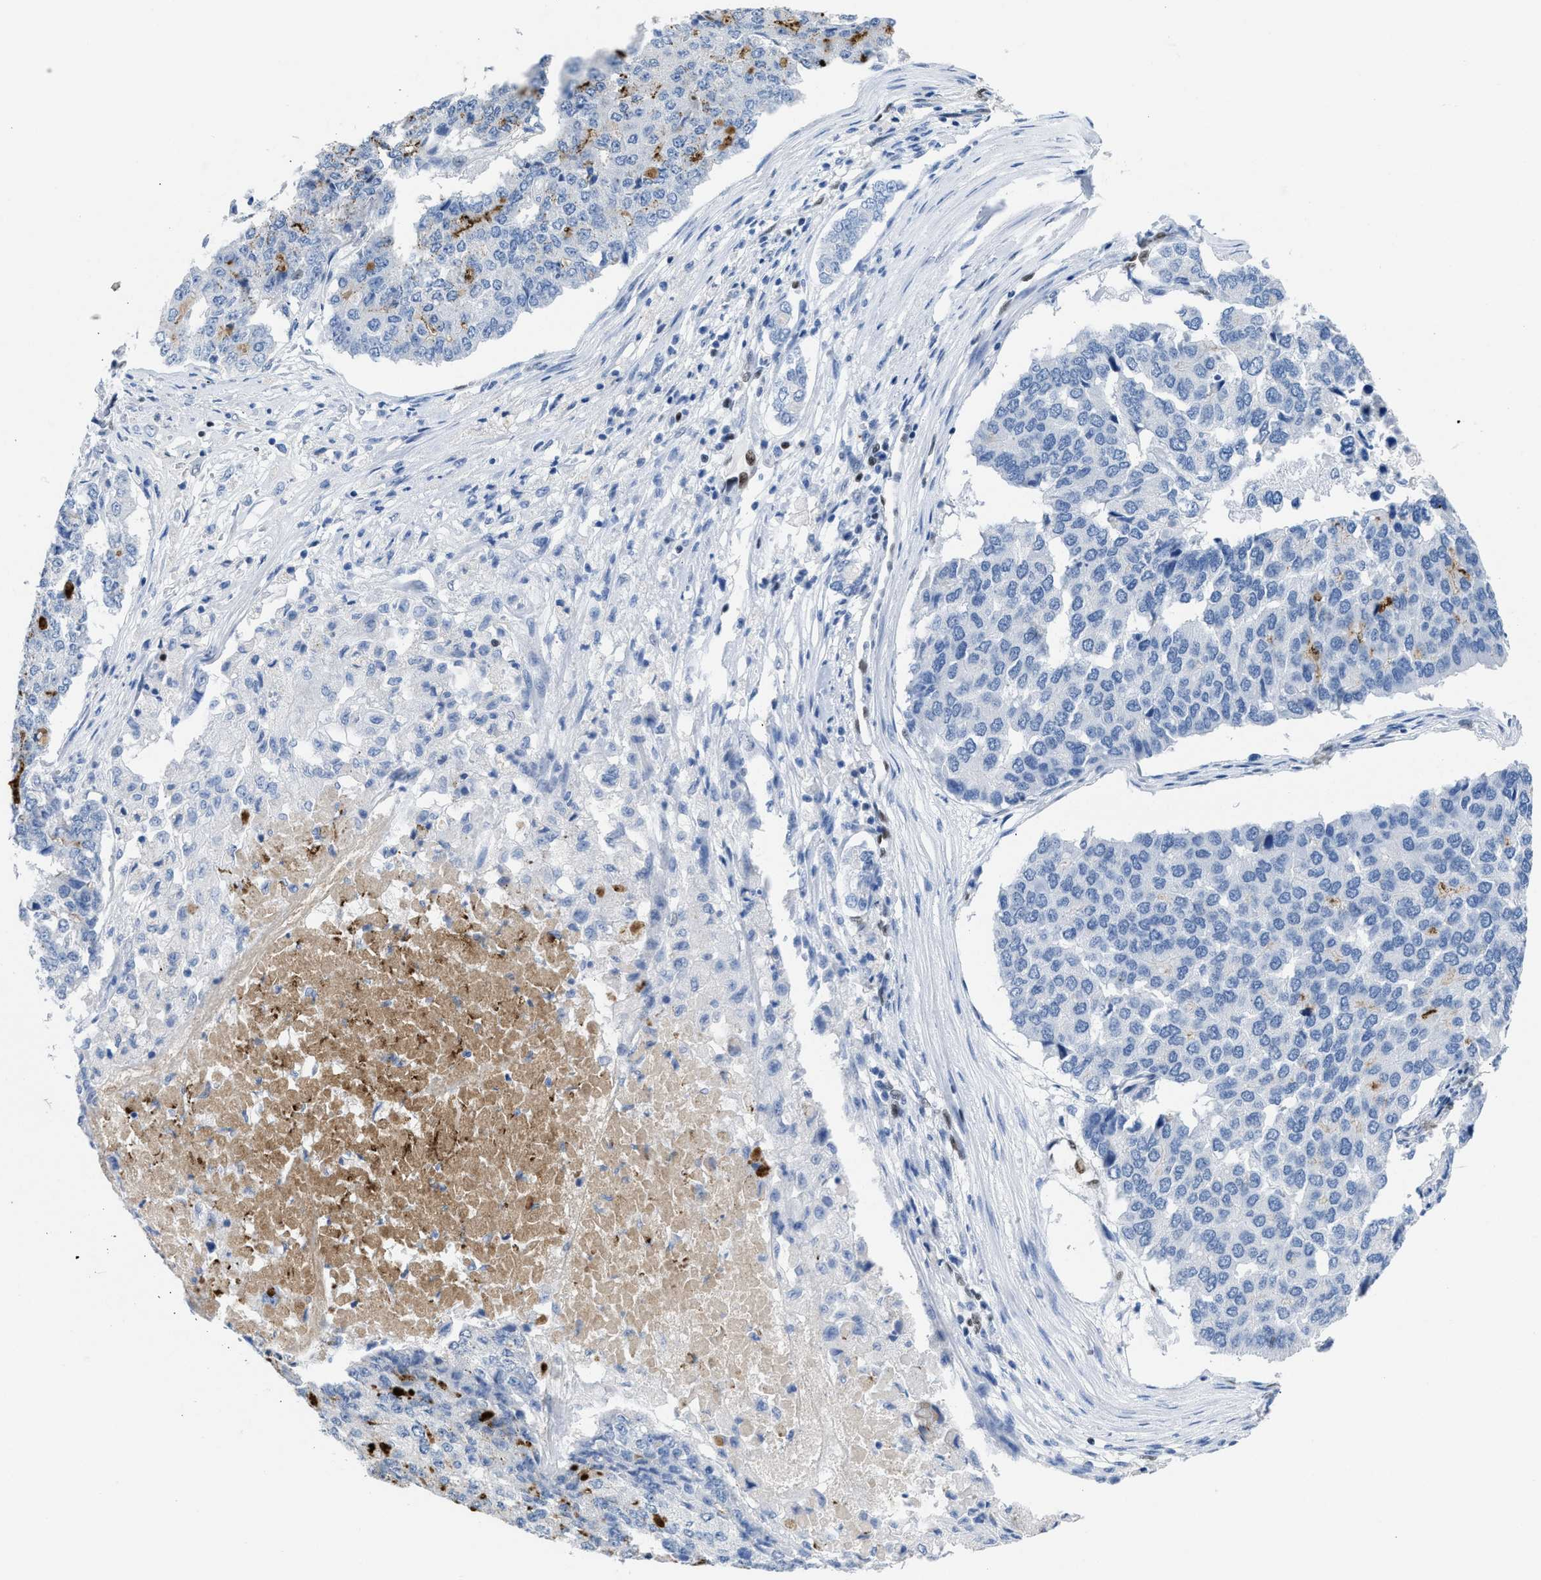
{"staining": {"intensity": "moderate", "quantity": "<25%", "location": "cytoplasmic/membranous"}, "tissue": "pancreatic cancer", "cell_type": "Tumor cells", "image_type": "cancer", "snomed": [{"axis": "morphology", "description": "Adenocarcinoma, NOS"}, {"axis": "topography", "description": "Pancreas"}], "caption": "Immunohistochemistry (IHC) of human pancreatic cancer reveals low levels of moderate cytoplasmic/membranous expression in about <25% of tumor cells.", "gene": "LEF1", "patient": {"sex": "male", "age": 50}}